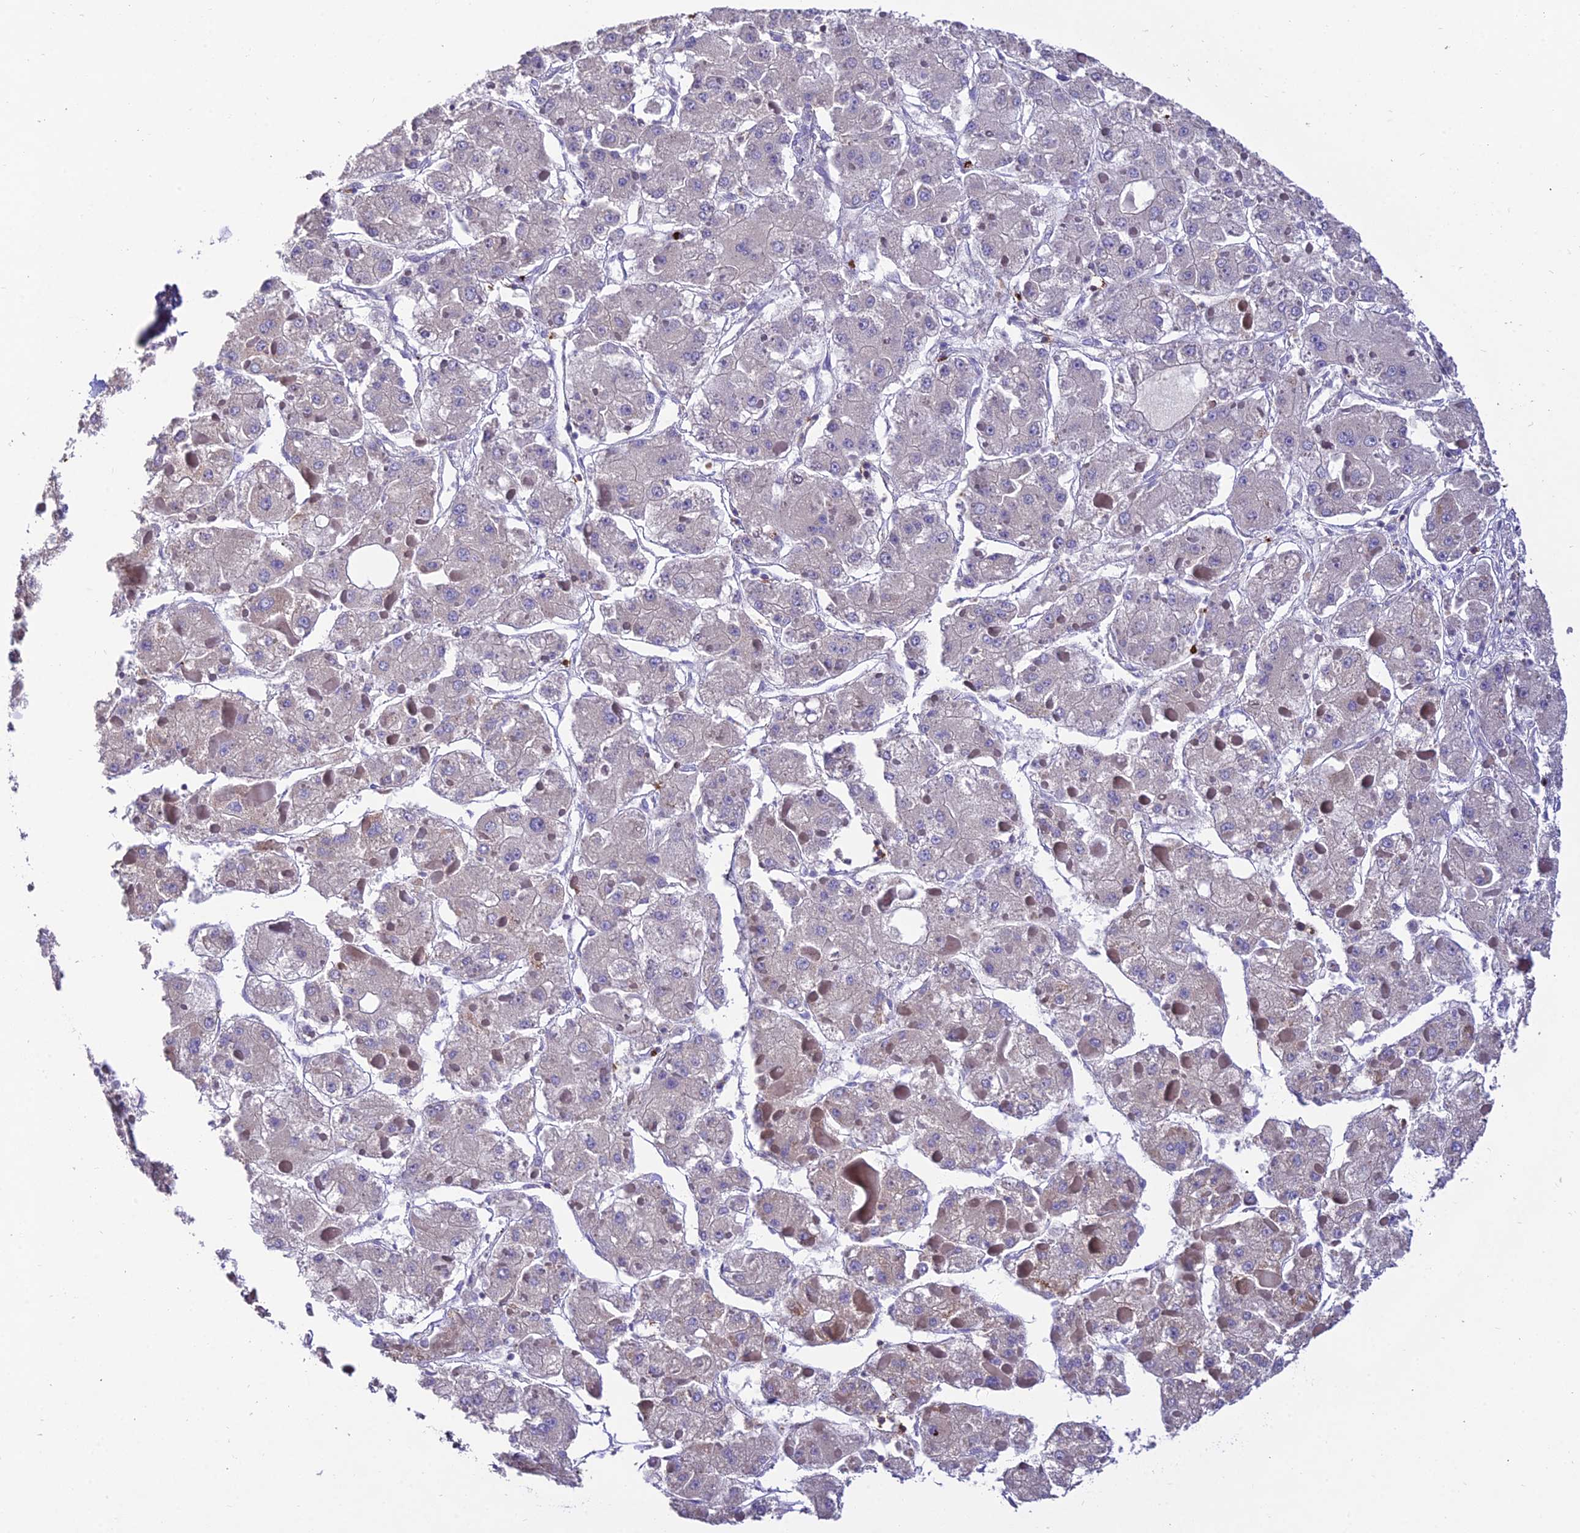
{"staining": {"intensity": "negative", "quantity": "none", "location": "none"}, "tissue": "liver cancer", "cell_type": "Tumor cells", "image_type": "cancer", "snomed": [{"axis": "morphology", "description": "Carcinoma, Hepatocellular, NOS"}, {"axis": "topography", "description": "Liver"}], "caption": "Liver hepatocellular carcinoma was stained to show a protein in brown. There is no significant positivity in tumor cells. (DAB (3,3'-diaminobenzidine) immunohistochemistry with hematoxylin counter stain).", "gene": "PTPRCAP", "patient": {"sex": "female", "age": 73}}